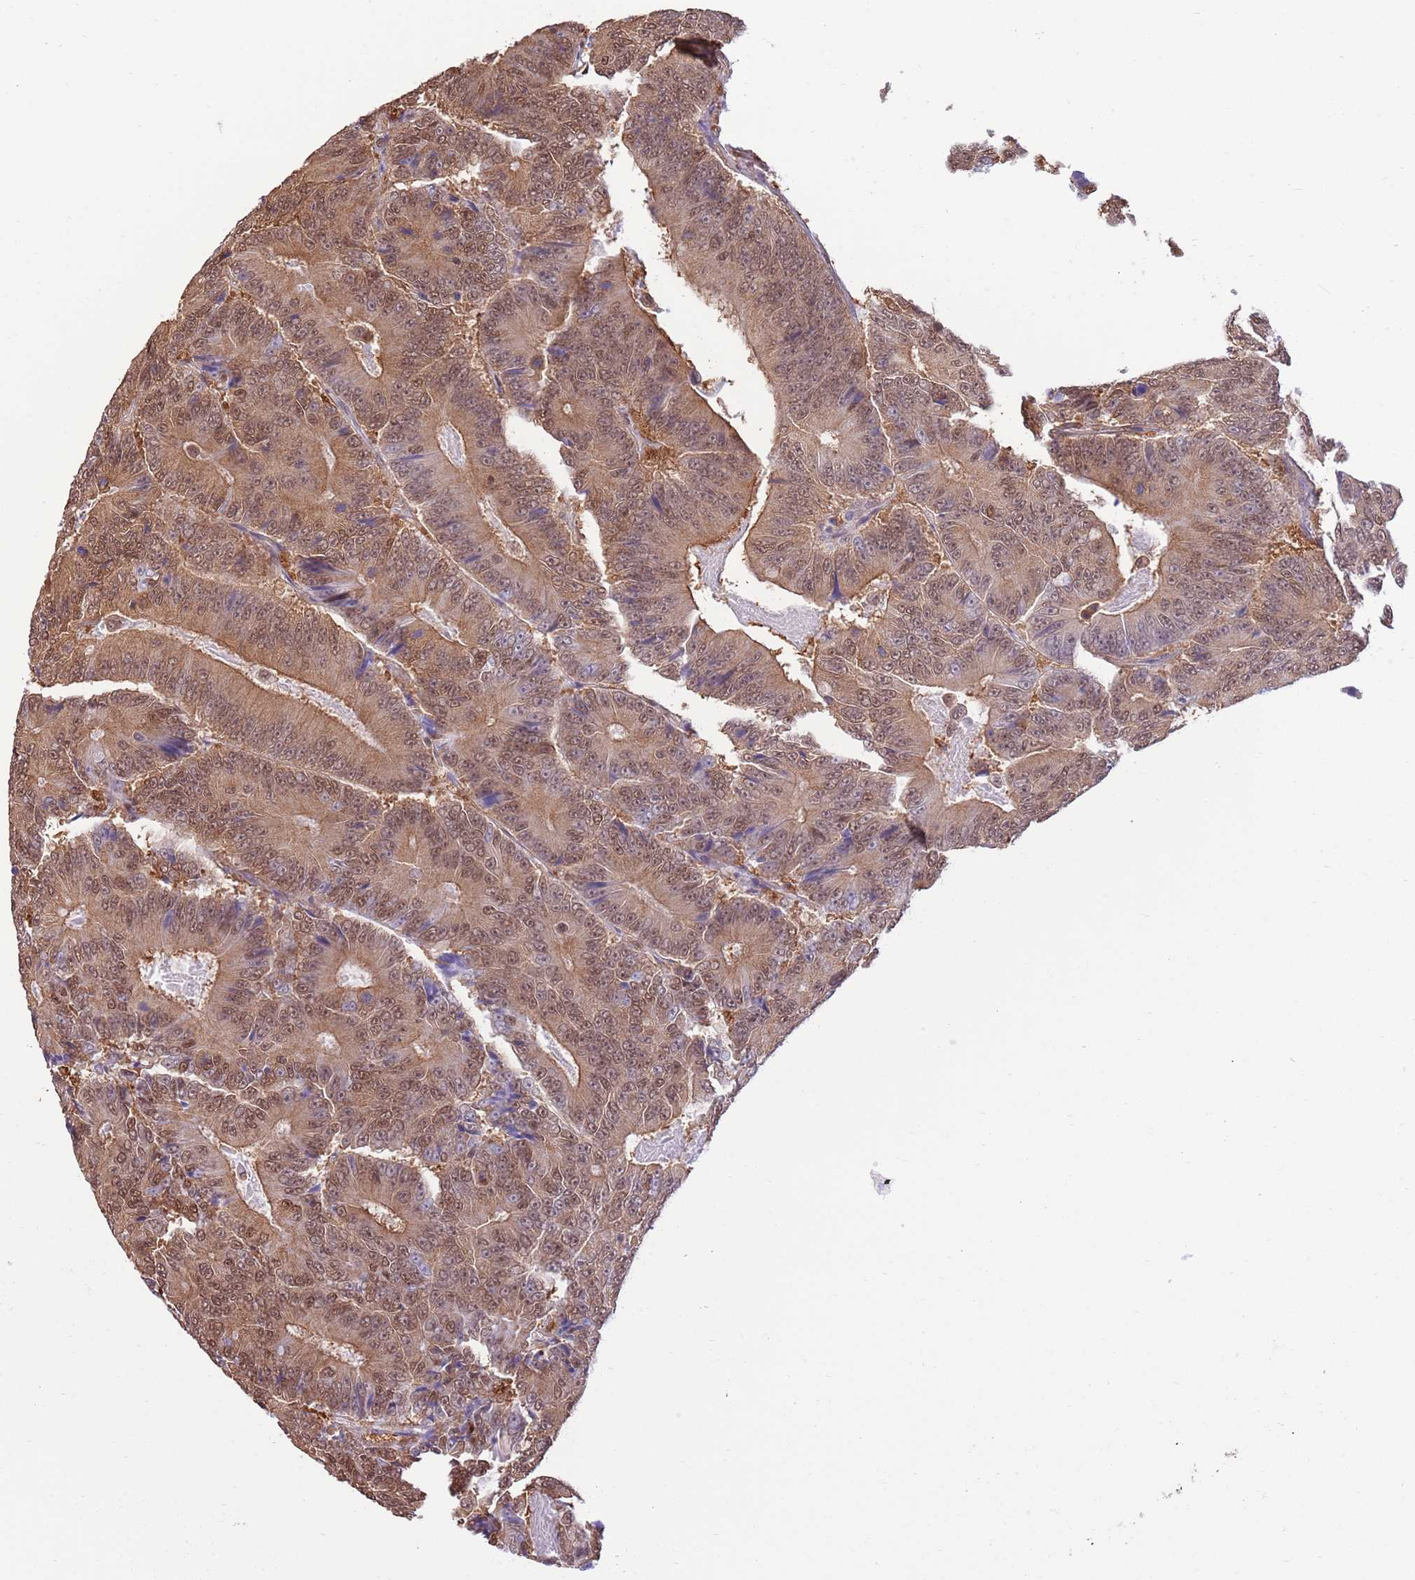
{"staining": {"intensity": "moderate", "quantity": ">75%", "location": "cytoplasmic/membranous,nuclear"}, "tissue": "colorectal cancer", "cell_type": "Tumor cells", "image_type": "cancer", "snomed": [{"axis": "morphology", "description": "Adenocarcinoma, NOS"}, {"axis": "topography", "description": "Colon"}], "caption": "Human colorectal cancer (adenocarcinoma) stained with a protein marker demonstrates moderate staining in tumor cells.", "gene": "NSFL1C", "patient": {"sex": "male", "age": 83}}